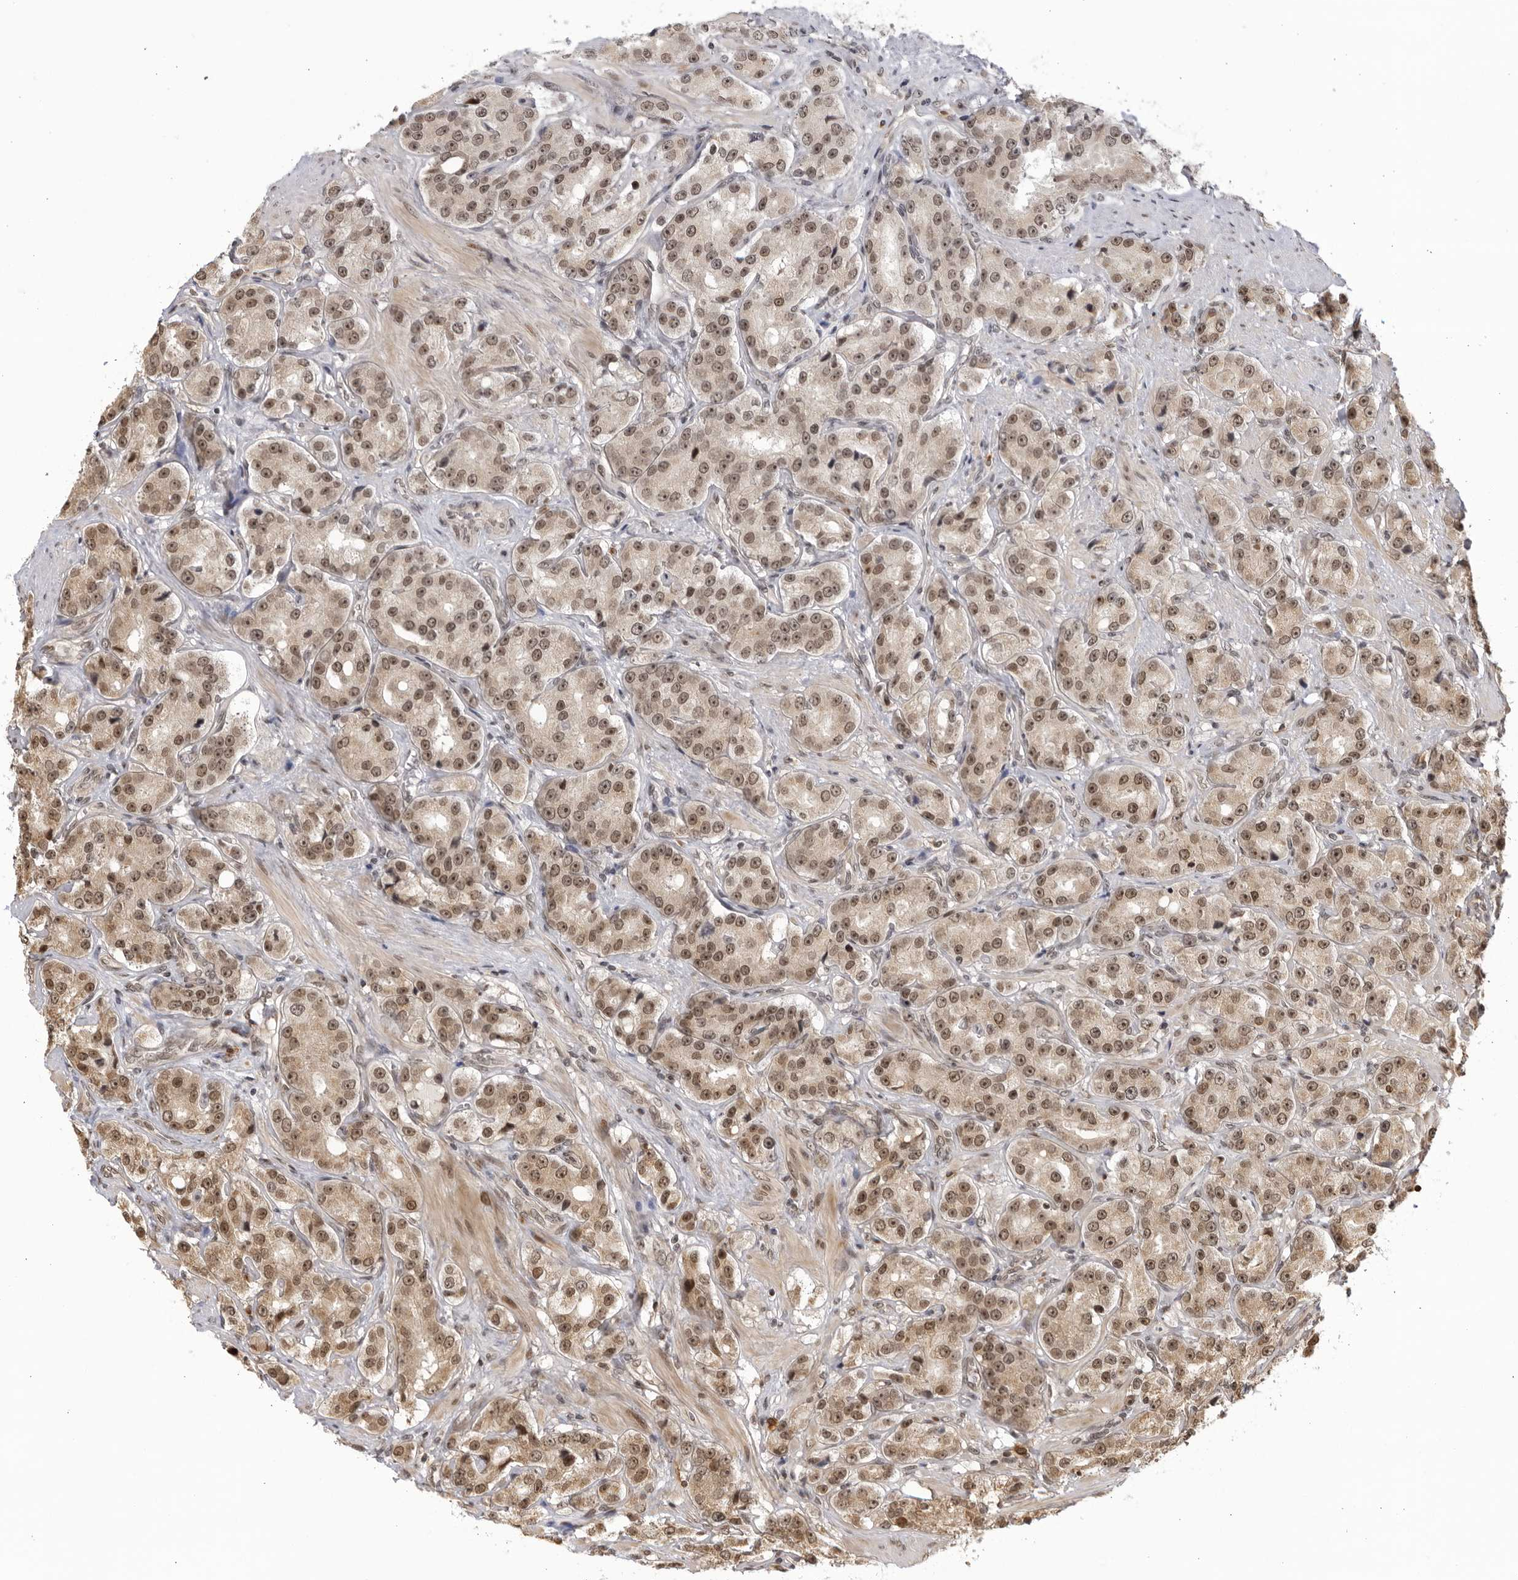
{"staining": {"intensity": "weak", "quantity": ">75%", "location": "cytoplasmic/membranous,nuclear"}, "tissue": "prostate cancer", "cell_type": "Tumor cells", "image_type": "cancer", "snomed": [{"axis": "morphology", "description": "Adenocarcinoma, High grade"}, {"axis": "topography", "description": "Prostate"}], "caption": "This micrograph displays adenocarcinoma (high-grade) (prostate) stained with immunohistochemistry (IHC) to label a protein in brown. The cytoplasmic/membranous and nuclear of tumor cells show weak positivity for the protein. Nuclei are counter-stained blue.", "gene": "RASGEF1C", "patient": {"sex": "male", "age": 60}}